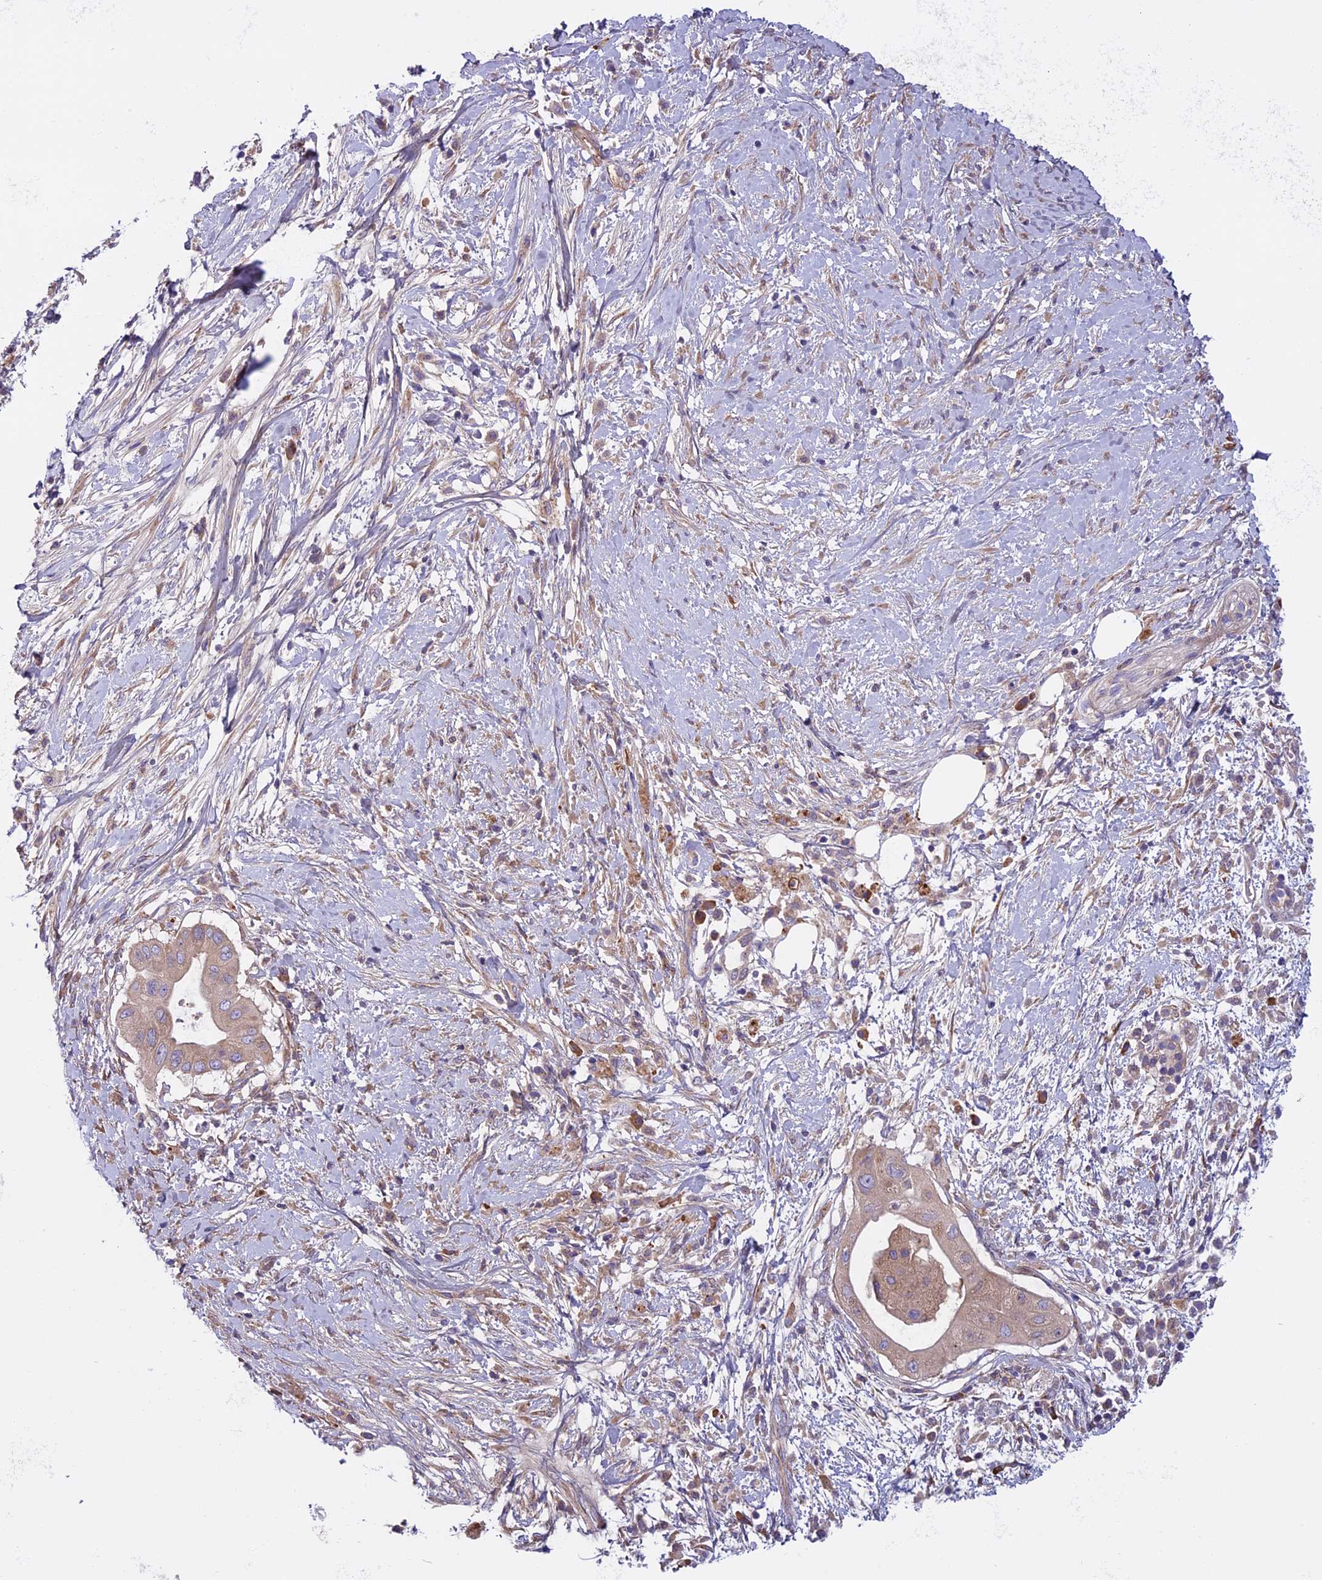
{"staining": {"intensity": "weak", "quantity": ">75%", "location": "cytoplasmic/membranous"}, "tissue": "pancreatic cancer", "cell_type": "Tumor cells", "image_type": "cancer", "snomed": [{"axis": "morphology", "description": "Adenocarcinoma, NOS"}, {"axis": "topography", "description": "Pancreas"}], "caption": "Adenocarcinoma (pancreatic) stained for a protein exhibits weak cytoplasmic/membranous positivity in tumor cells.", "gene": "DCTN5", "patient": {"sex": "male", "age": 68}}